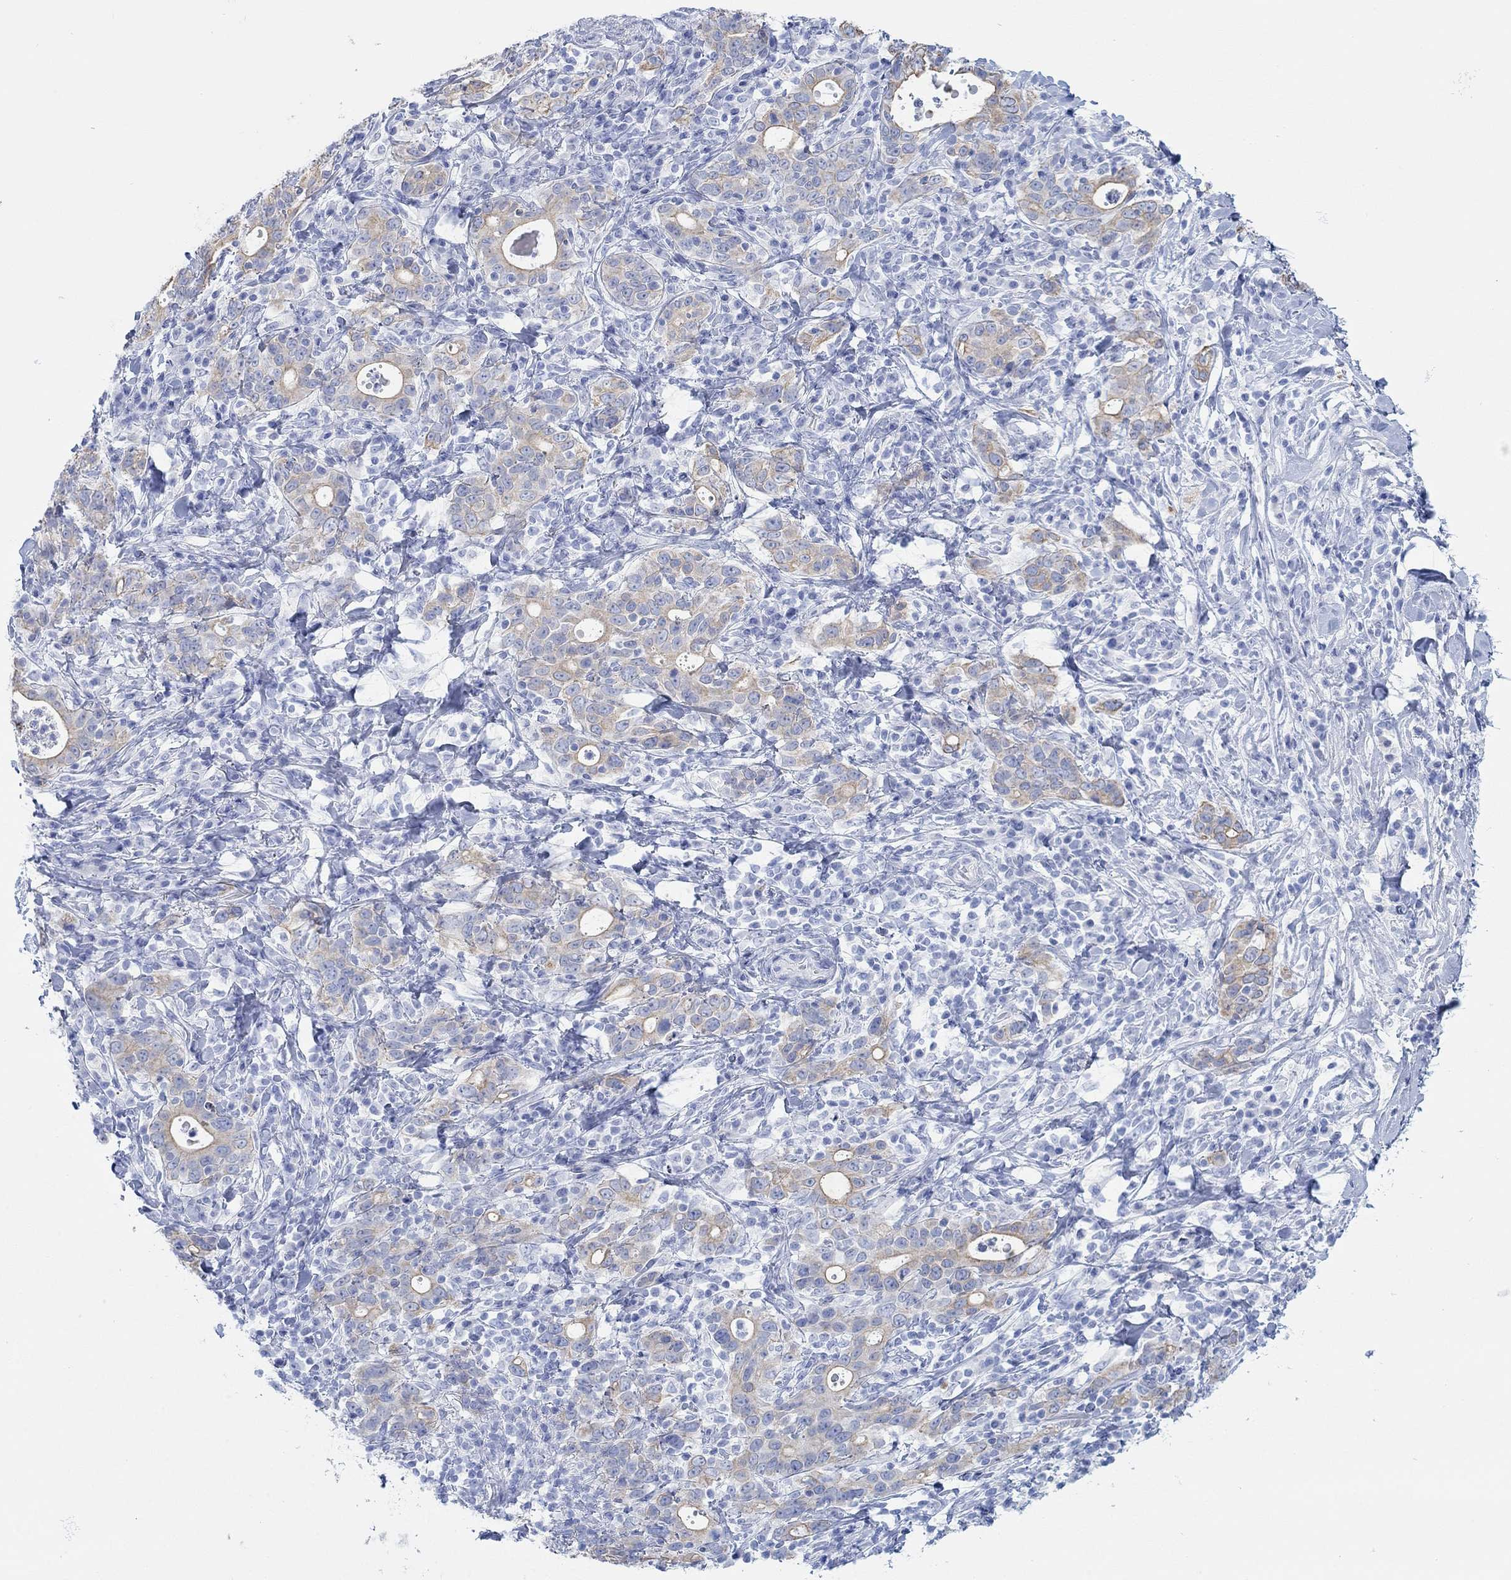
{"staining": {"intensity": "weak", "quantity": ">75%", "location": "cytoplasmic/membranous"}, "tissue": "stomach cancer", "cell_type": "Tumor cells", "image_type": "cancer", "snomed": [{"axis": "morphology", "description": "Adenocarcinoma, NOS"}, {"axis": "topography", "description": "Stomach"}], "caption": "Human stomach cancer (adenocarcinoma) stained with a protein marker exhibits weak staining in tumor cells.", "gene": "AK8", "patient": {"sex": "male", "age": 79}}